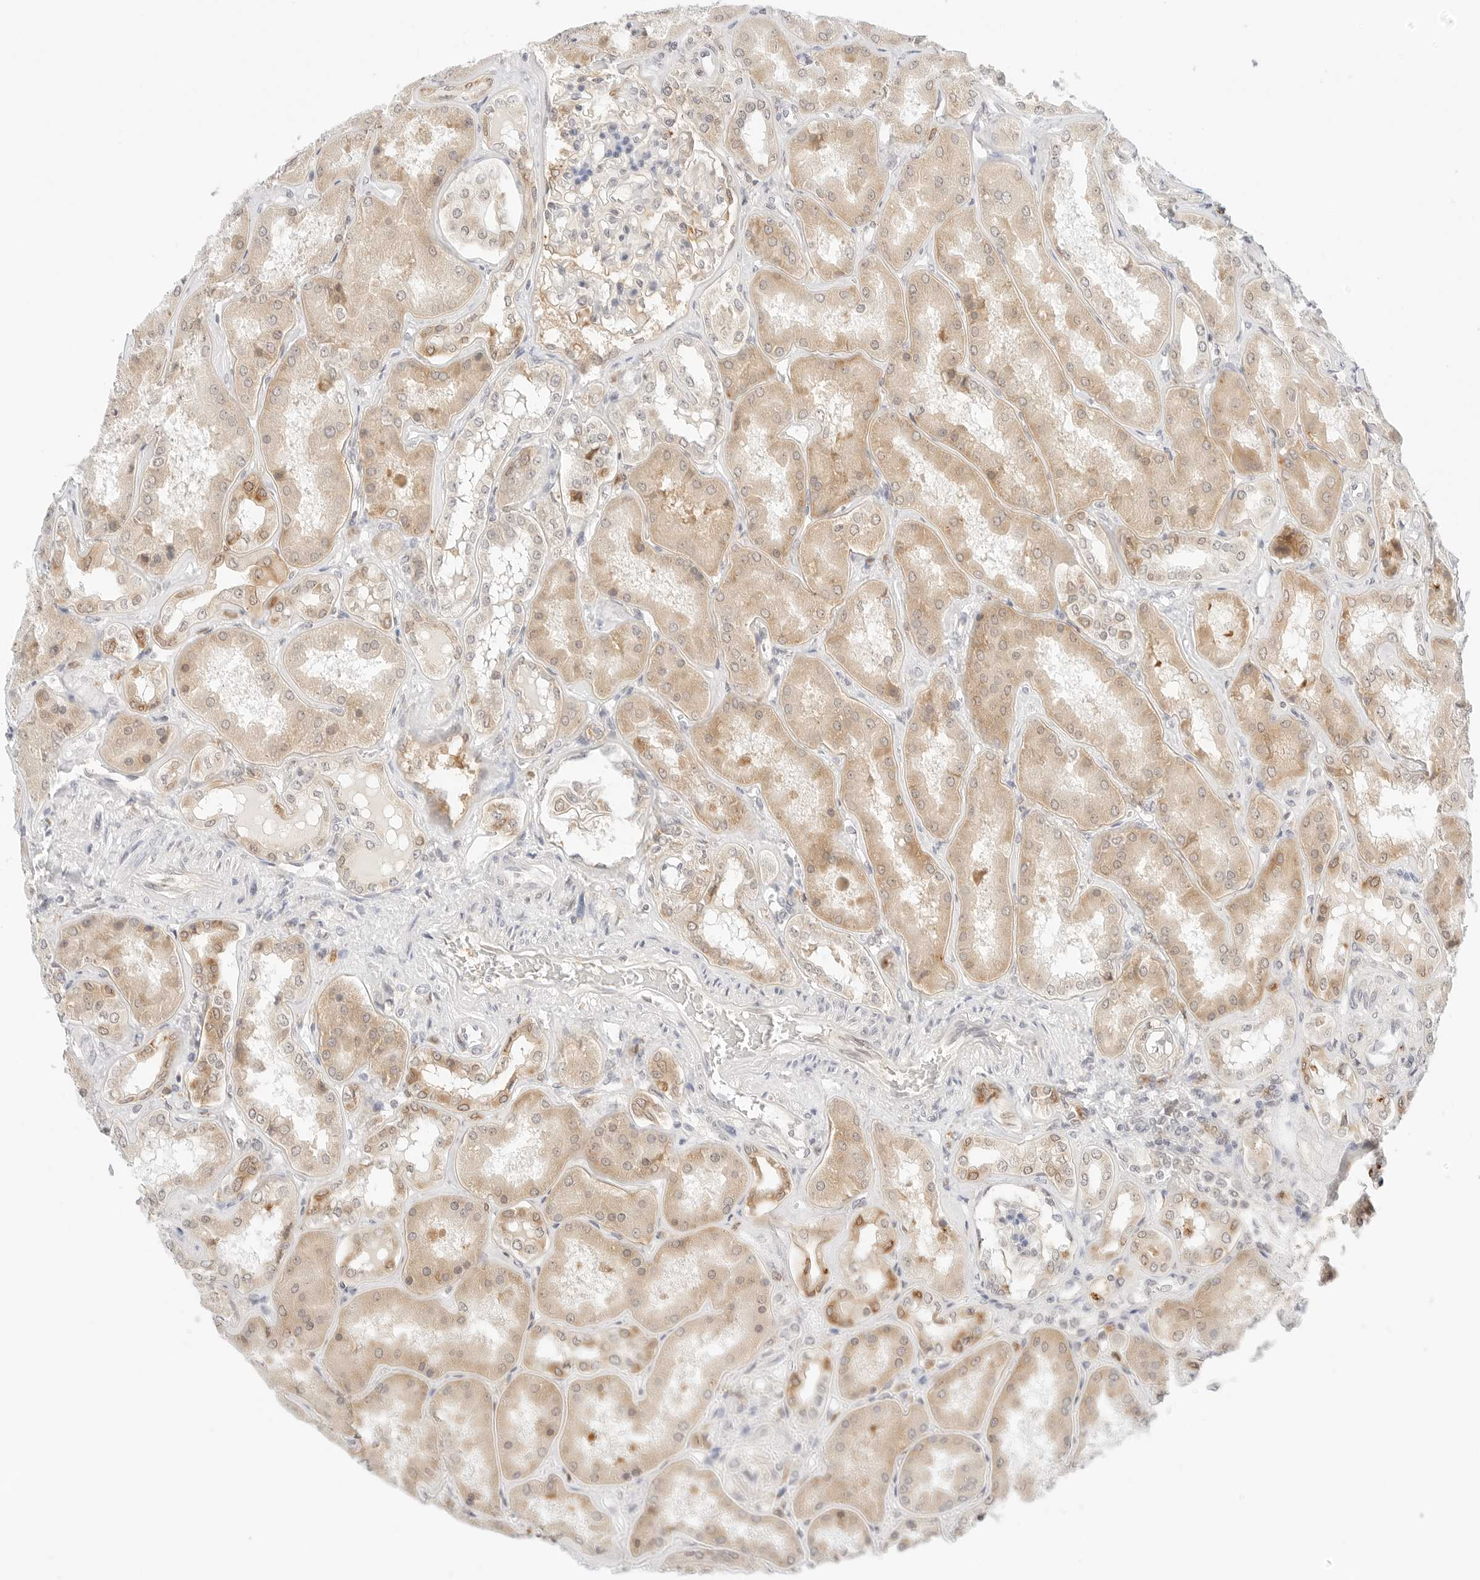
{"staining": {"intensity": "weak", "quantity": "25%-75%", "location": "cytoplasmic/membranous"}, "tissue": "kidney", "cell_type": "Cells in glomeruli", "image_type": "normal", "snomed": [{"axis": "morphology", "description": "Normal tissue, NOS"}, {"axis": "topography", "description": "Kidney"}], "caption": "Immunohistochemistry (IHC) of unremarkable kidney reveals low levels of weak cytoplasmic/membranous positivity in about 25%-75% of cells in glomeruli. (Brightfield microscopy of DAB IHC at high magnification).", "gene": "ERO1B", "patient": {"sex": "female", "age": 56}}